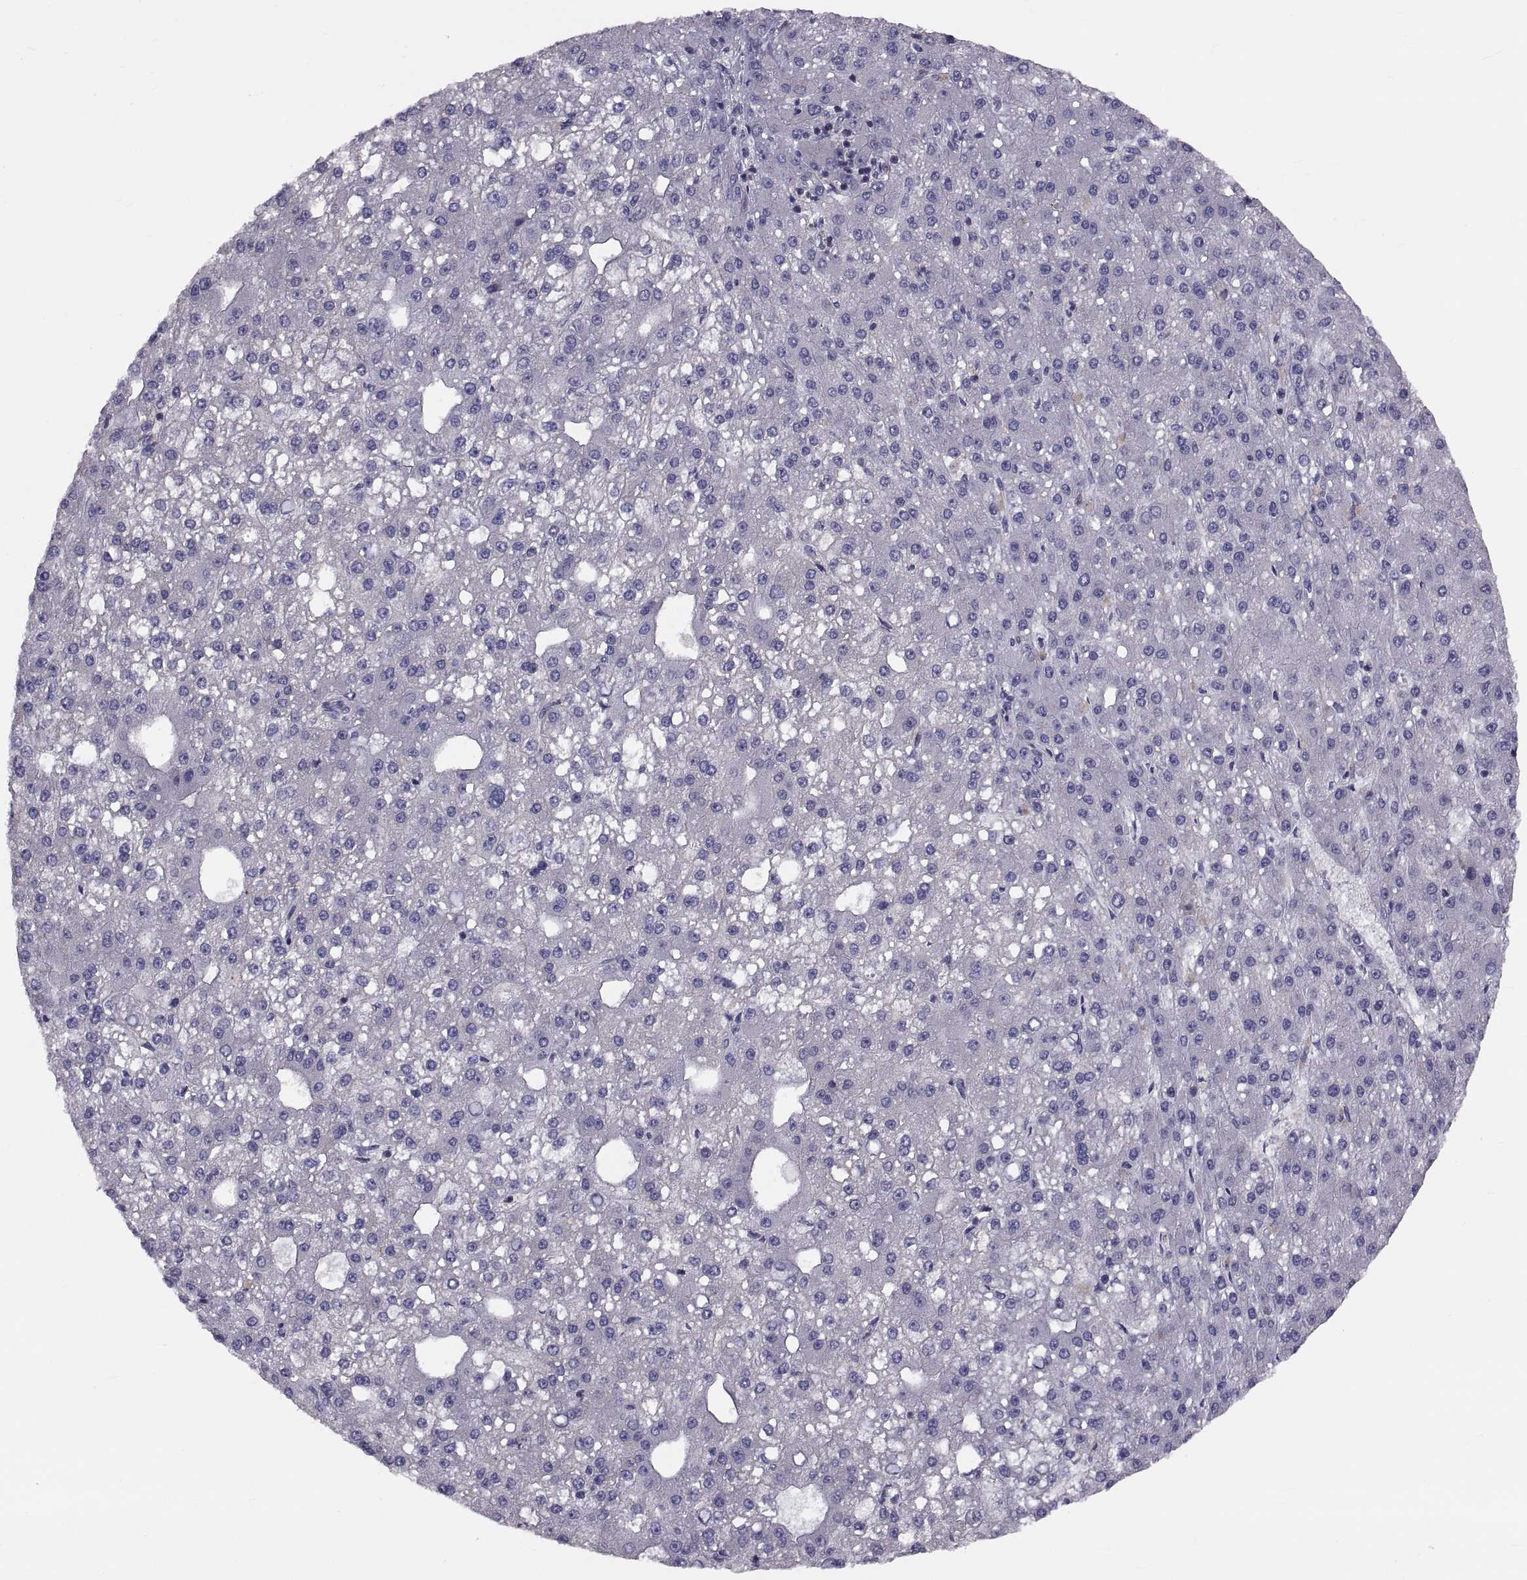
{"staining": {"intensity": "negative", "quantity": "none", "location": "none"}, "tissue": "liver cancer", "cell_type": "Tumor cells", "image_type": "cancer", "snomed": [{"axis": "morphology", "description": "Carcinoma, Hepatocellular, NOS"}, {"axis": "topography", "description": "Liver"}], "caption": "Hepatocellular carcinoma (liver) stained for a protein using immunohistochemistry (IHC) demonstrates no staining tumor cells.", "gene": "ANO1", "patient": {"sex": "male", "age": 67}}